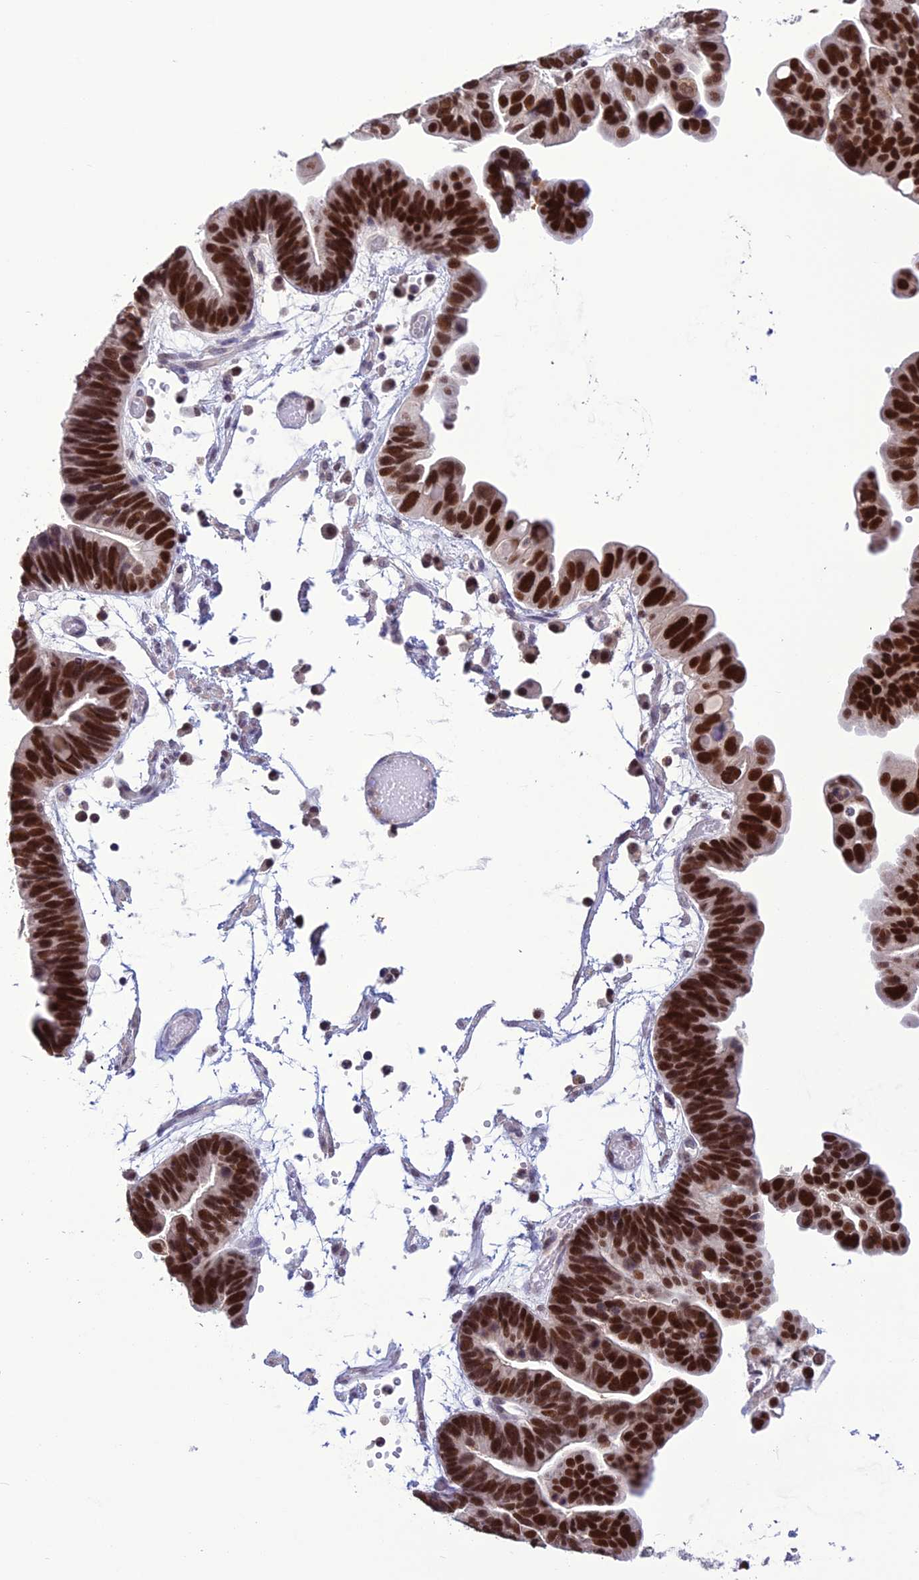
{"staining": {"intensity": "strong", "quantity": ">75%", "location": "nuclear"}, "tissue": "ovarian cancer", "cell_type": "Tumor cells", "image_type": "cancer", "snomed": [{"axis": "morphology", "description": "Cystadenocarcinoma, serous, NOS"}, {"axis": "topography", "description": "Ovary"}], "caption": "The image exhibits staining of ovarian cancer, revealing strong nuclear protein positivity (brown color) within tumor cells.", "gene": "MIS12", "patient": {"sex": "female", "age": 56}}